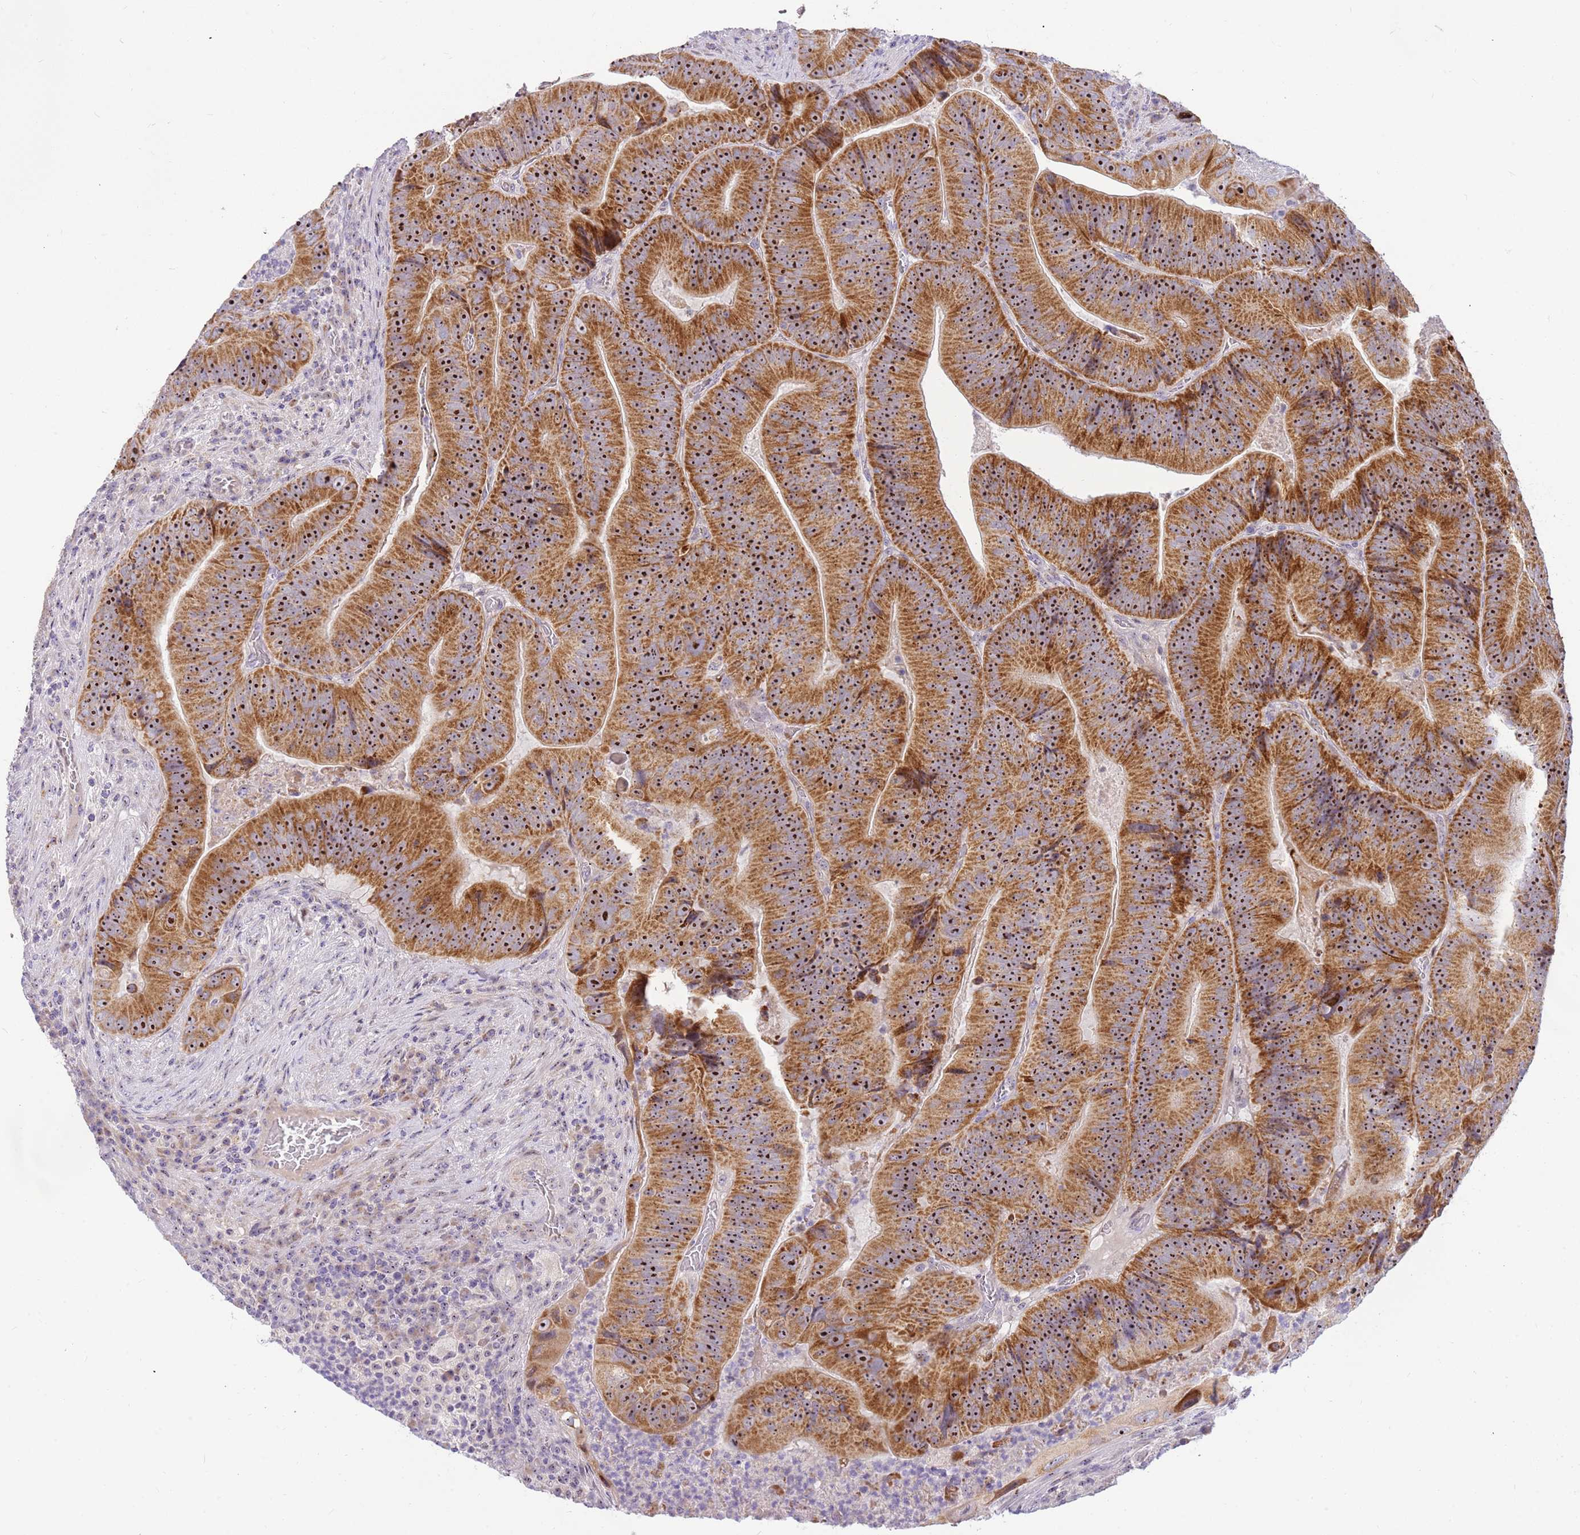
{"staining": {"intensity": "strong", "quantity": ">75%", "location": "cytoplasmic/membranous,nuclear"}, "tissue": "colorectal cancer", "cell_type": "Tumor cells", "image_type": "cancer", "snomed": [{"axis": "morphology", "description": "Adenocarcinoma, NOS"}, {"axis": "topography", "description": "Colon"}], "caption": "Tumor cells exhibit high levels of strong cytoplasmic/membranous and nuclear staining in approximately >75% of cells in colorectal adenocarcinoma.", "gene": "DNAJA3", "patient": {"sex": "female", "age": 86}}